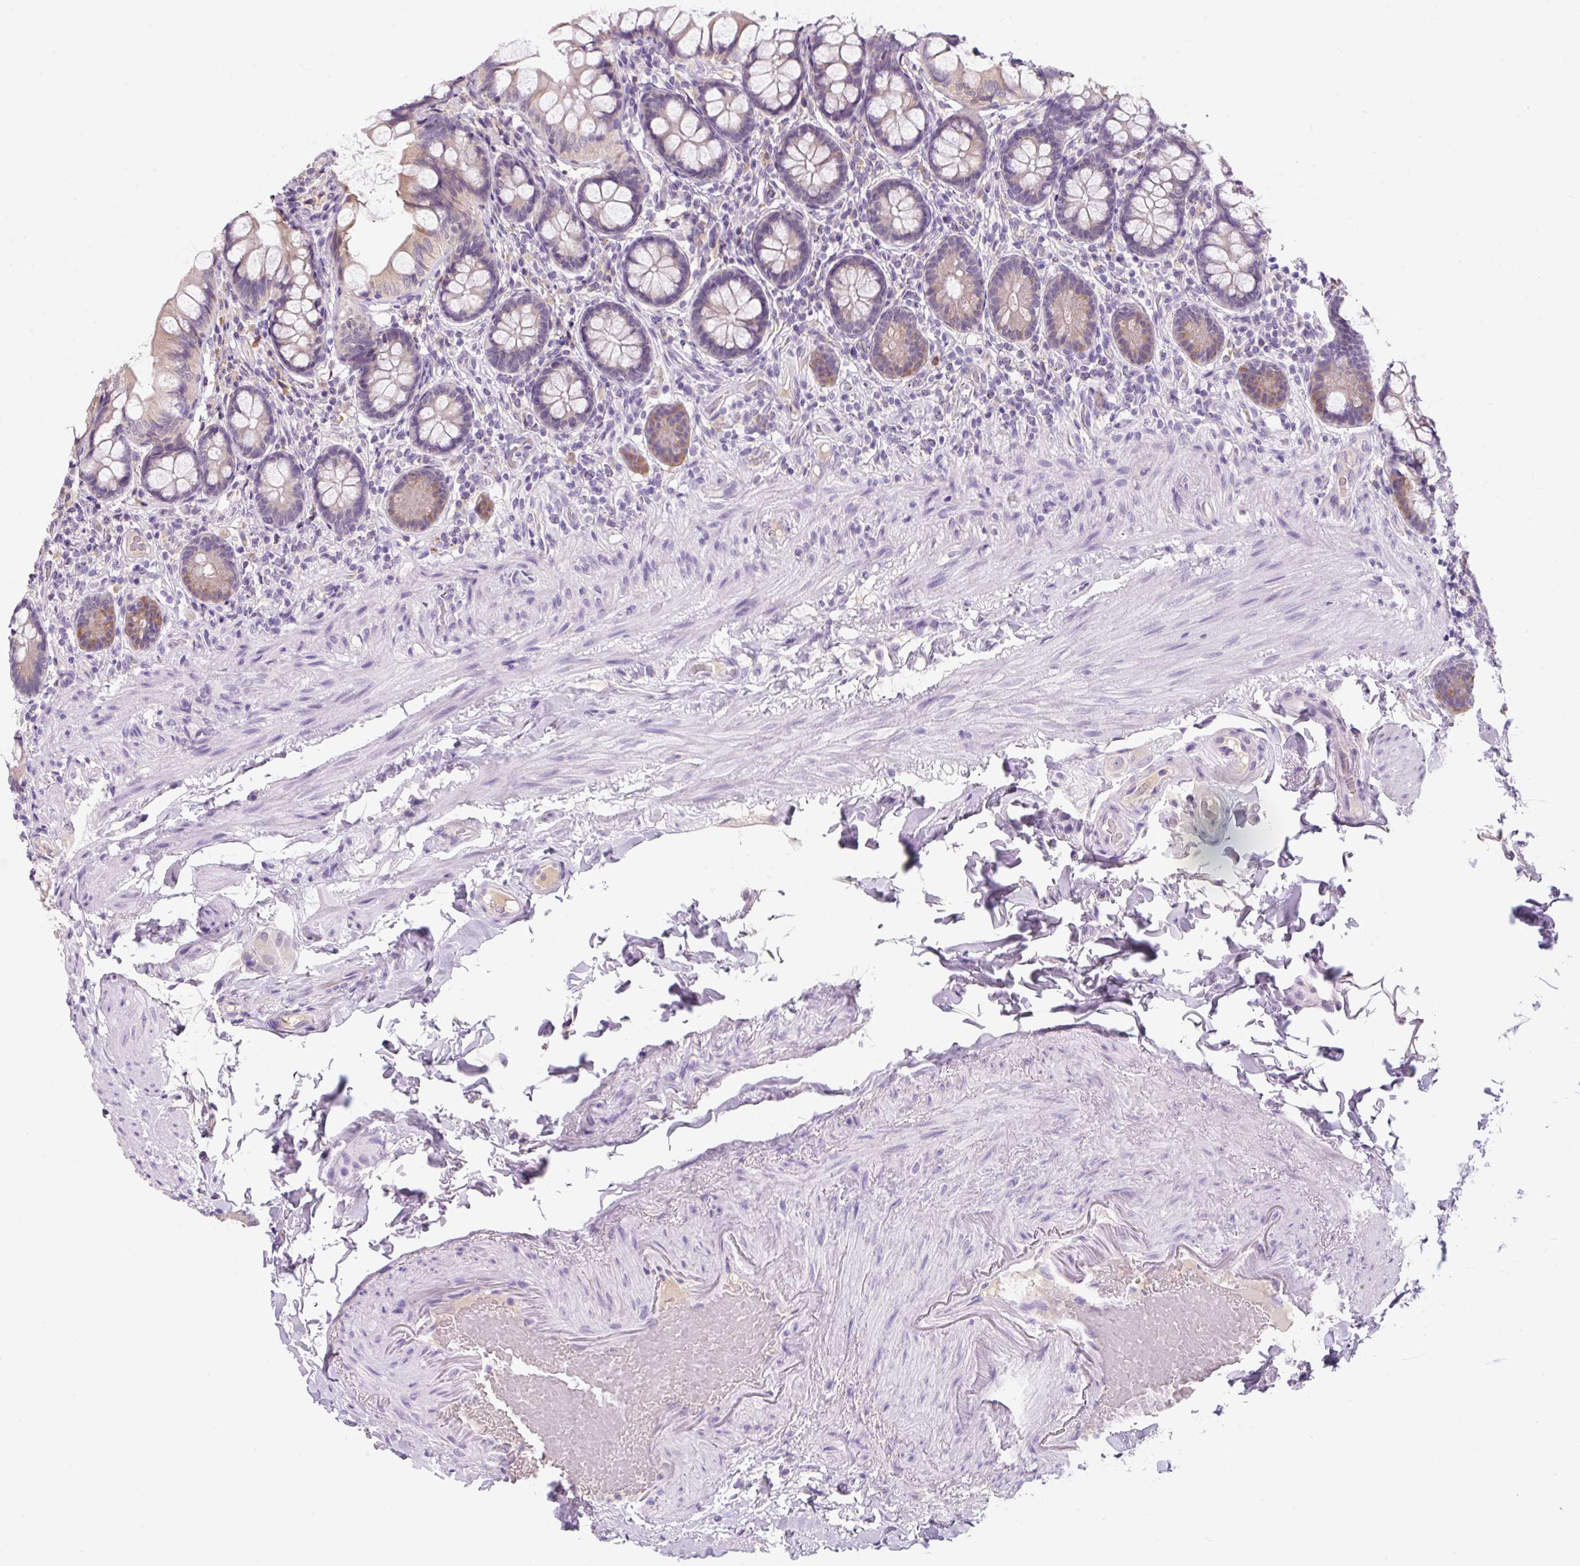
{"staining": {"intensity": "moderate", "quantity": ">75%", "location": "cytoplasmic/membranous"}, "tissue": "small intestine", "cell_type": "Glandular cells", "image_type": "normal", "snomed": [{"axis": "morphology", "description": "Normal tissue, NOS"}, {"axis": "topography", "description": "Small intestine"}], "caption": "Approximately >75% of glandular cells in unremarkable small intestine show moderate cytoplasmic/membranous protein positivity as visualized by brown immunohistochemical staining.", "gene": "FZD5", "patient": {"sex": "male", "age": 70}}